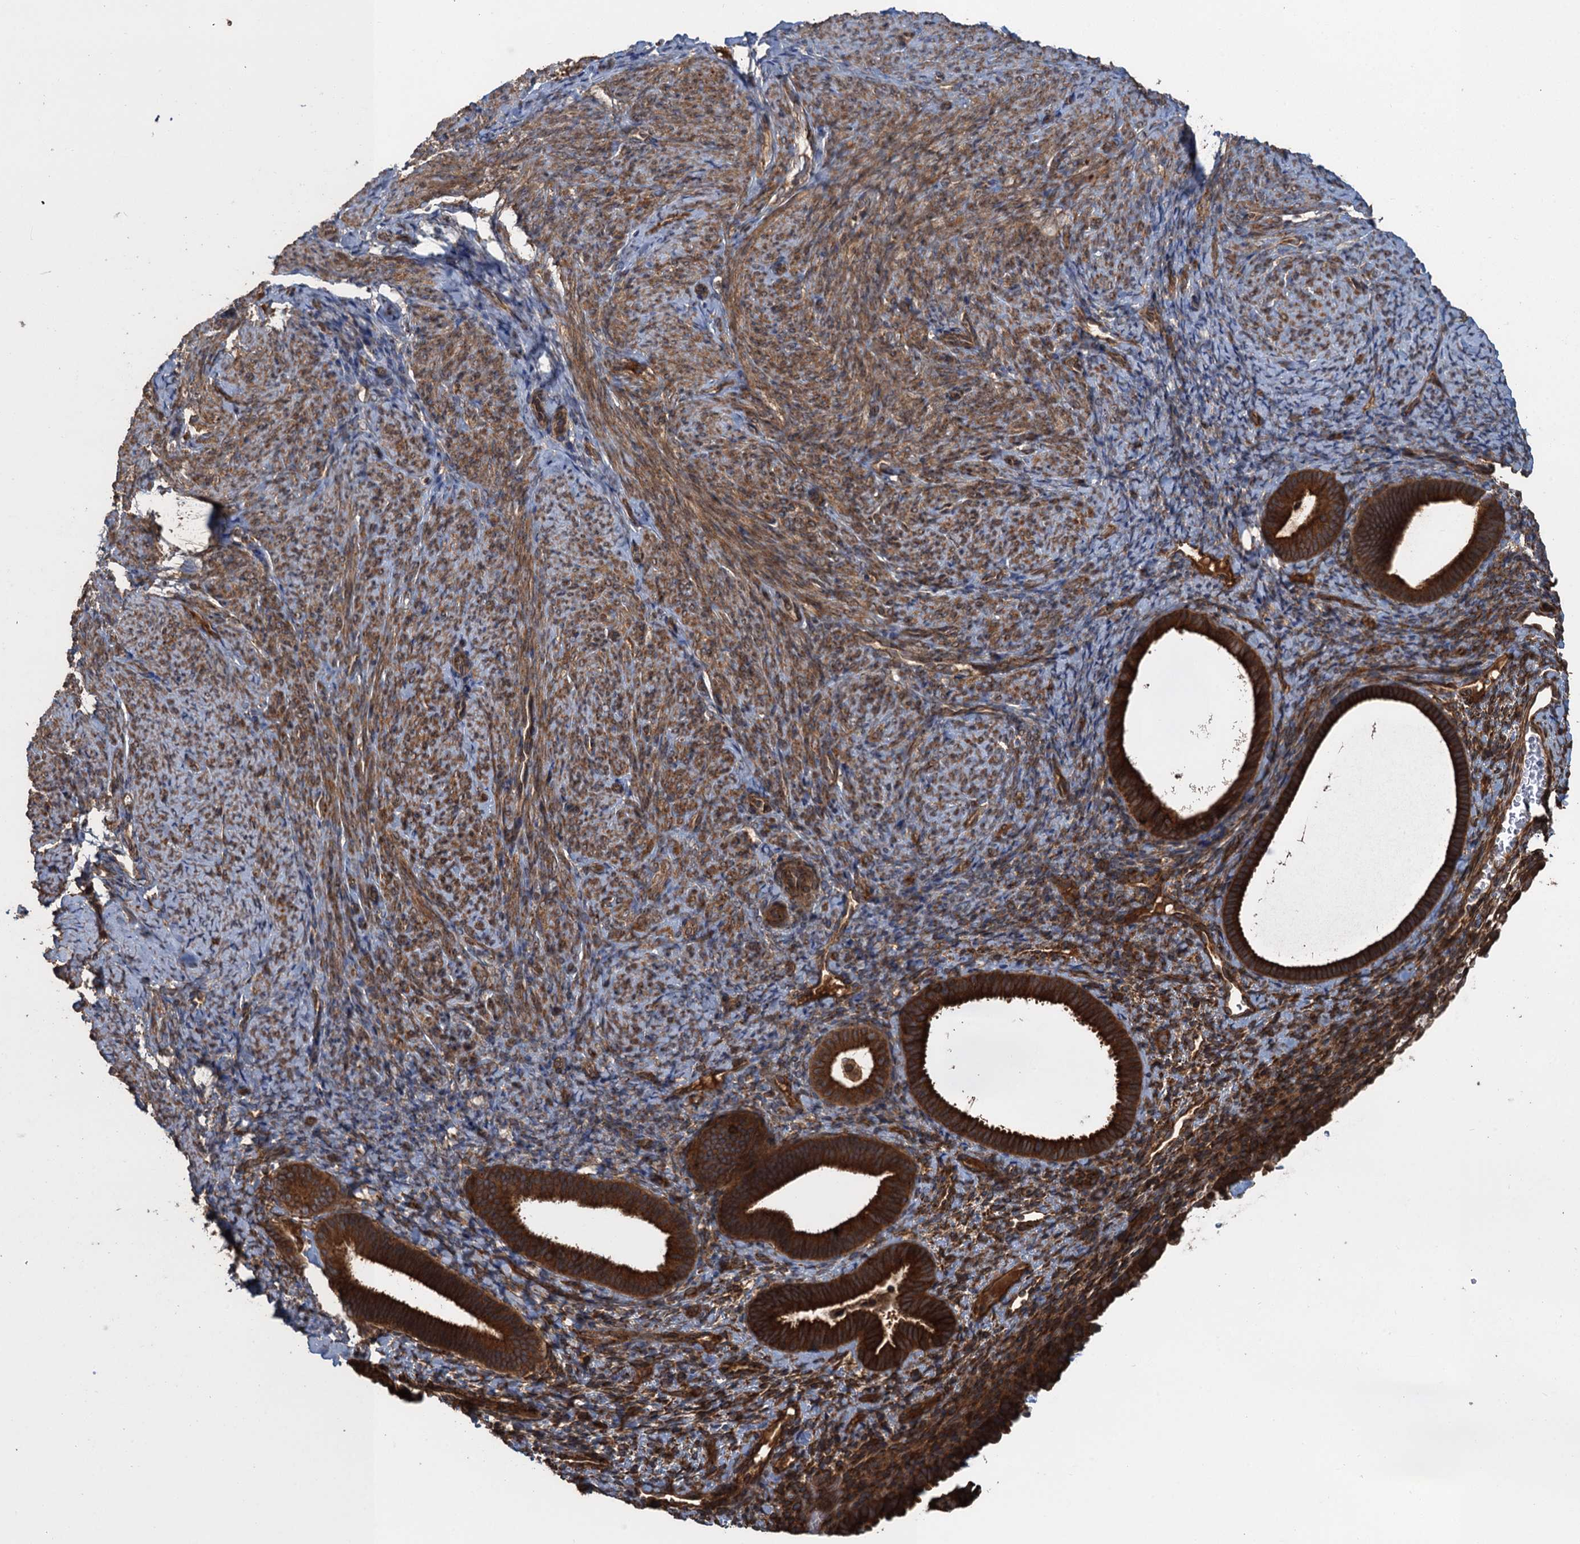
{"staining": {"intensity": "moderate", "quantity": "<25%", "location": "cytoplasmic/membranous"}, "tissue": "endometrium", "cell_type": "Cells in endometrial stroma", "image_type": "normal", "snomed": [{"axis": "morphology", "description": "Normal tissue, NOS"}, {"axis": "topography", "description": "Endometrium"}], "caption": "Immunohistochemistry (IHC) (DAB) staining of benign human endometrium displays moderate cytoplasmic/membranous protein positivity in about <25% of cells in endometrial stroma.", "gene": "GLE1", "patient": {"sex": "female", "age": 65}}